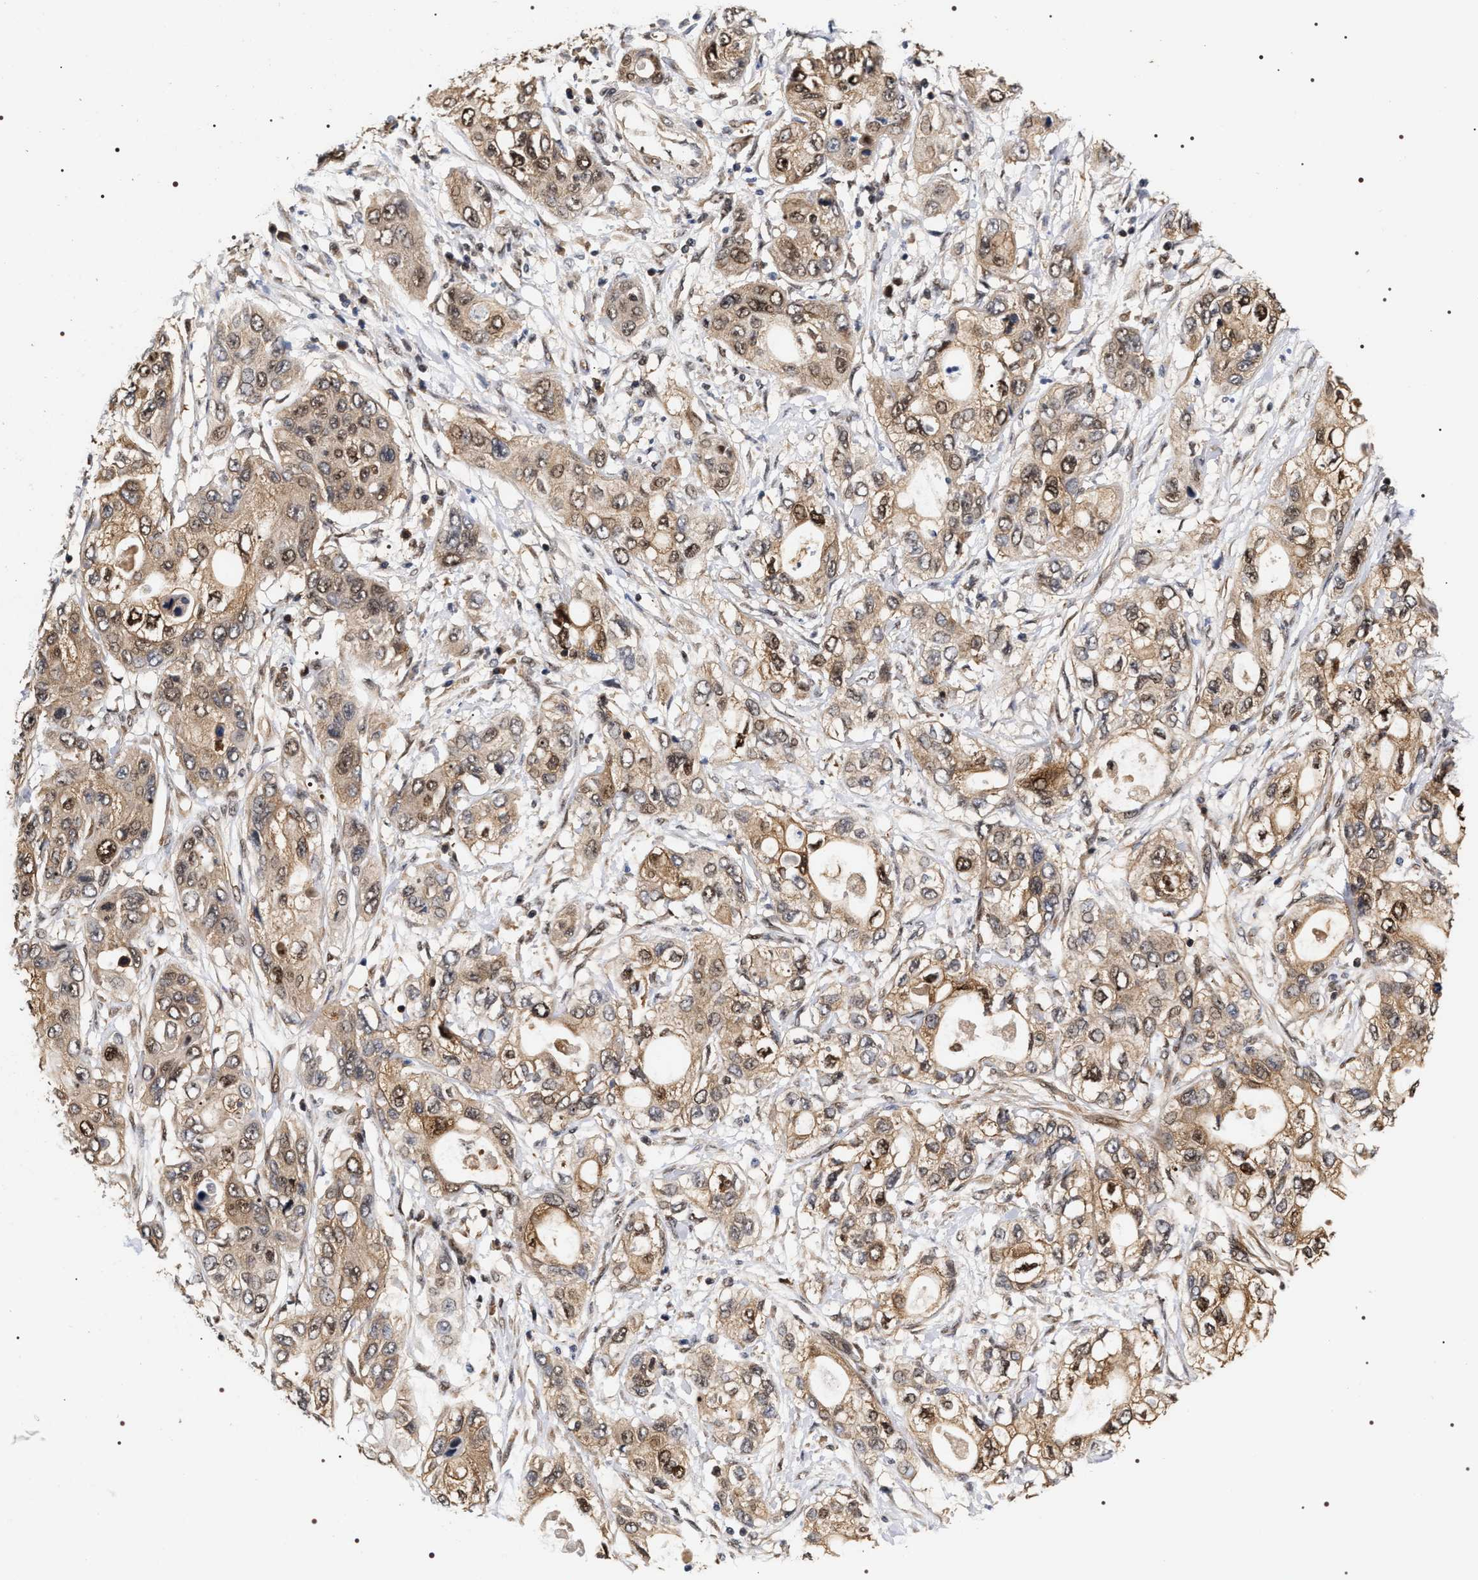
{"staining": {"intensity": "weak", "quantity": ">75%", "location": "cytoplasmic/membranous,nuclear"}, "tissue": "pancreatic cancer", "cell_type": "Tumor cells", "image_type": "cancer", "snomed": [{"axis": "morphology", "description": "Adenocarcinoma, NOS"}, {"axis": "topography", "description": "Pancreas"}], "caption": "IHC image of pancreatic adenocarcinoma stained for a protein (brown), which reveals low levels of weak cytoplasmic/membranous and nuclear expression in about >75% of tumor cells.", "gene": "BAG6", "patient": {"sex": "female", "age": 70}}